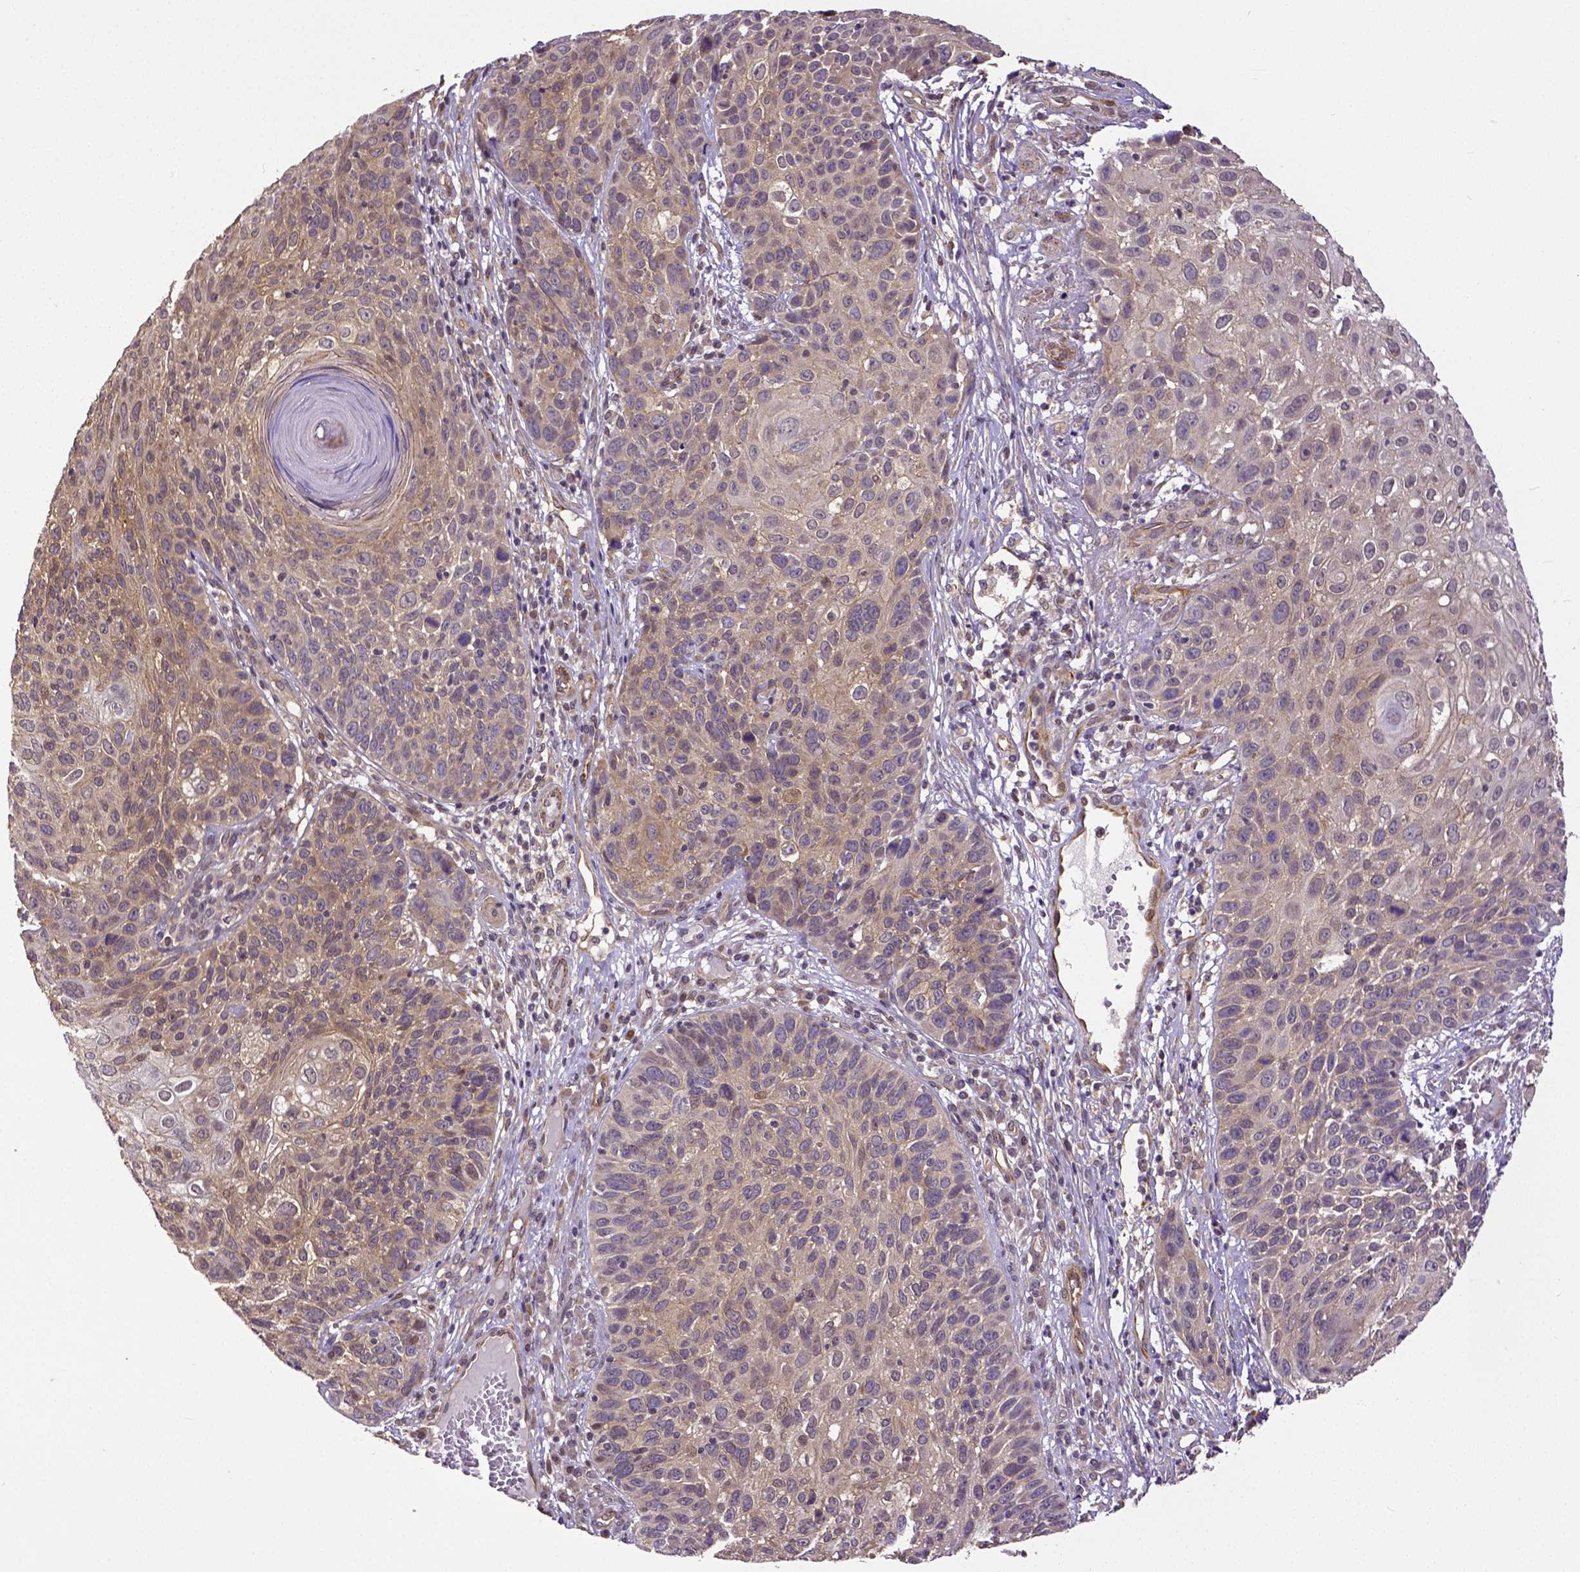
{"staining": {"intensity": "weak", "quantity": ">75%", "location": "cytoplasmic/membranous"}, "tissue": "skin cancer", "cell_type": "Tumor cells", "image_type": "cancer", "snomed": [{"axis": "morphology", "description": "Squamous cell carcinoma, NOS"}, {"axis": "topography", "description": "Skin"}], "caption": "Skin cancer (squamous cell carcinoma) tissue reveals weak cytoplasmic/membranous positivity in about >75% of tumor cells, visualized by immunohistochemistry. The staining was performed using DAB (3,3'-diaminobenzidine) to visualize the protein expression in brown, while the nuclei were stained in blue with hematoxylin (Magnification: 20x).", "gene": "DICER1", "patient": {"sex": "male", "age": 92}}